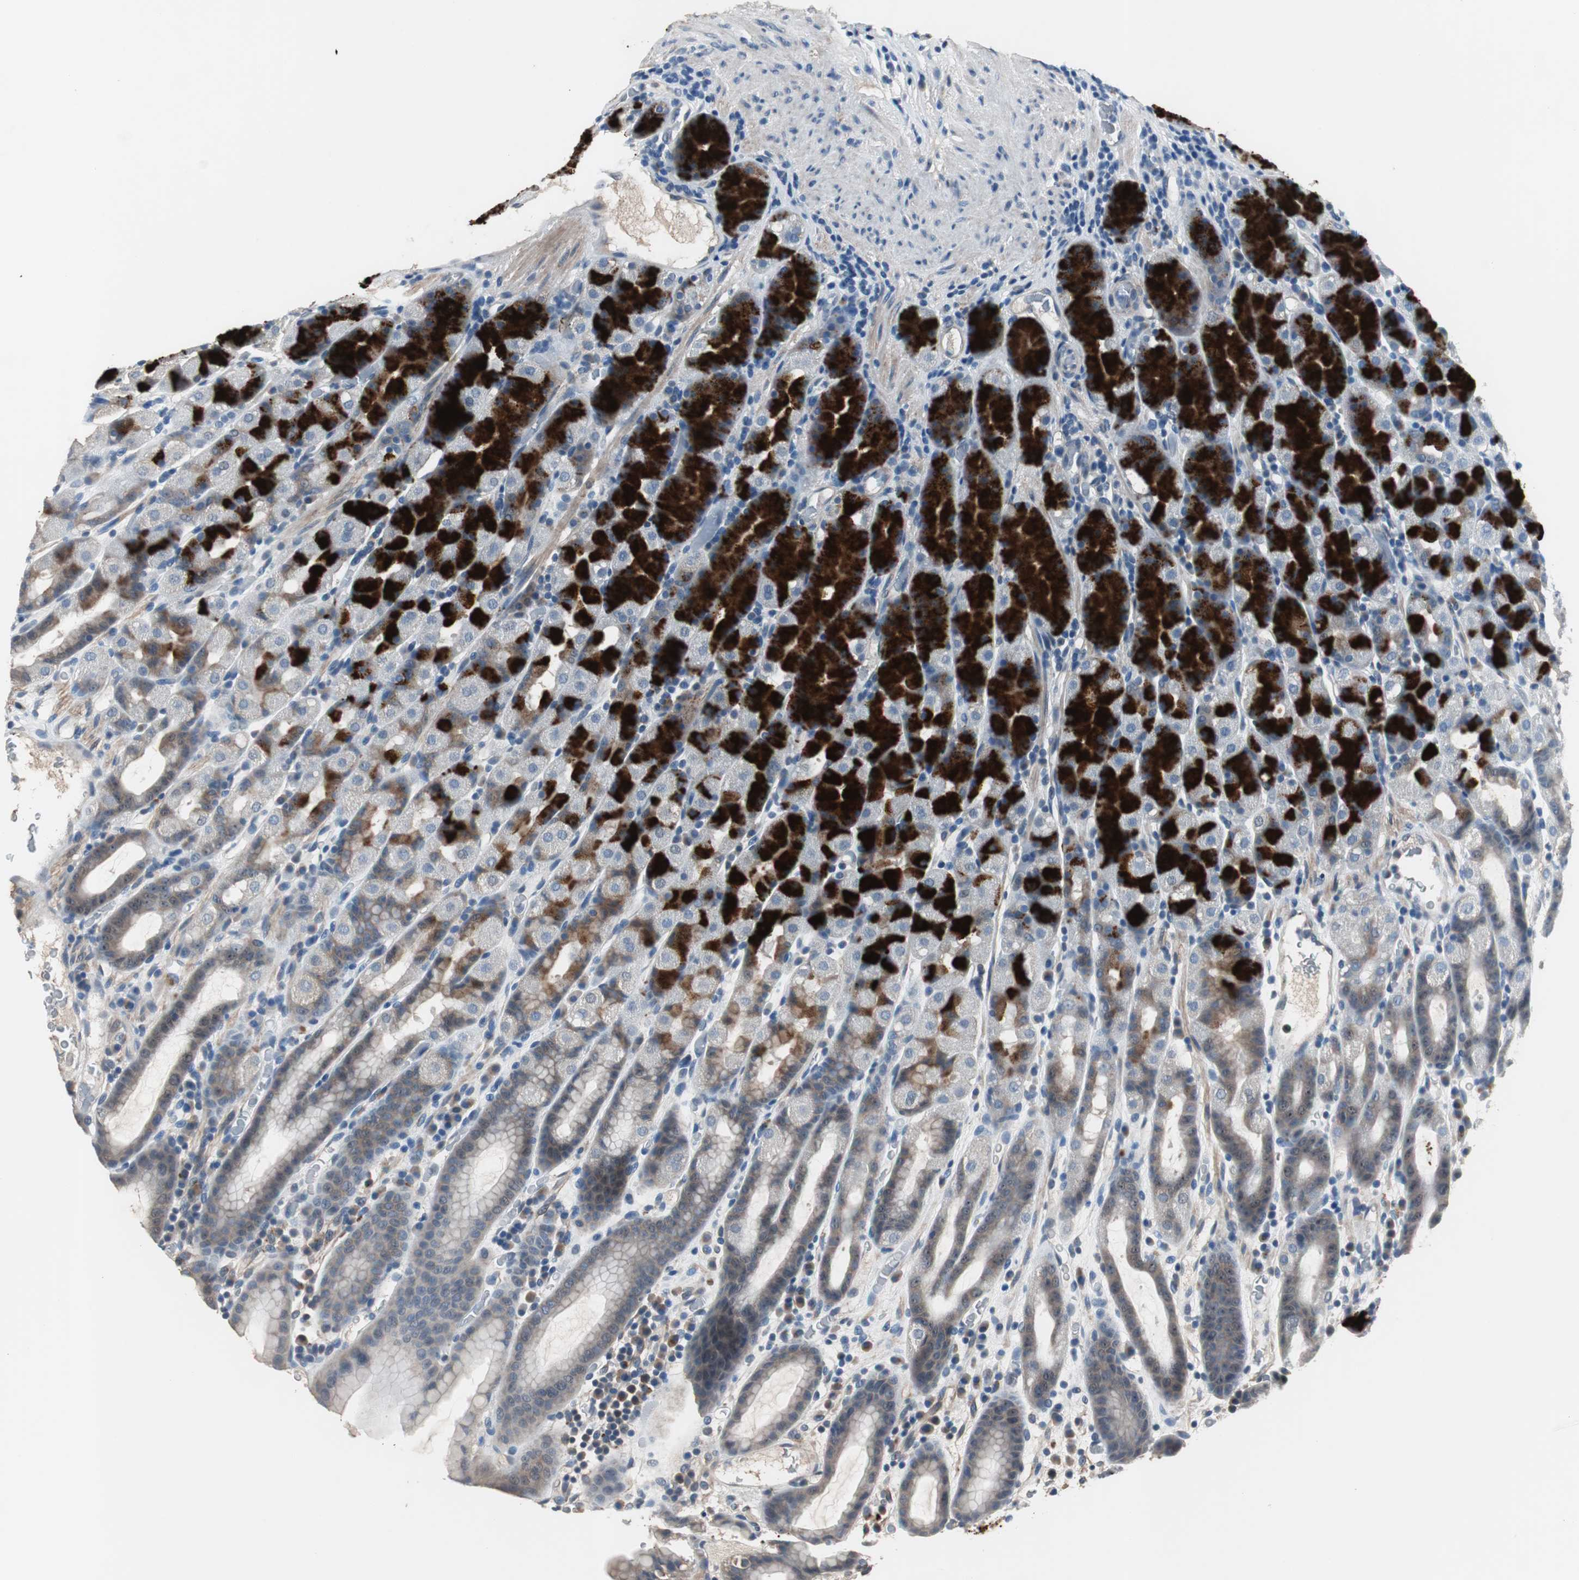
{"staining": {"intensity": "strong", "quantity": "25%-75%", "location": "cytoplasmic/membranous"}, "tissue": "stomach", "cell_type": "Glandular cells", "image_type": "normal", "snomed": [{"axis": "morphology", "description": "Normal tissue, NOS"}, {"axis": "topography", "description": "Stomach, upper"}], "caption": "Immunohistochemistry (IHC) histopathology image of benign stomach: stomach stained using IHC exhibits high levels of strong protein expression localized specifically in the cytoplasmic/membranous of glandular cells, appearing as a cytoplasmic/membranous brown color.", "gene": "PCYT1B", "patient": {"sex": "male", "age": 68}}